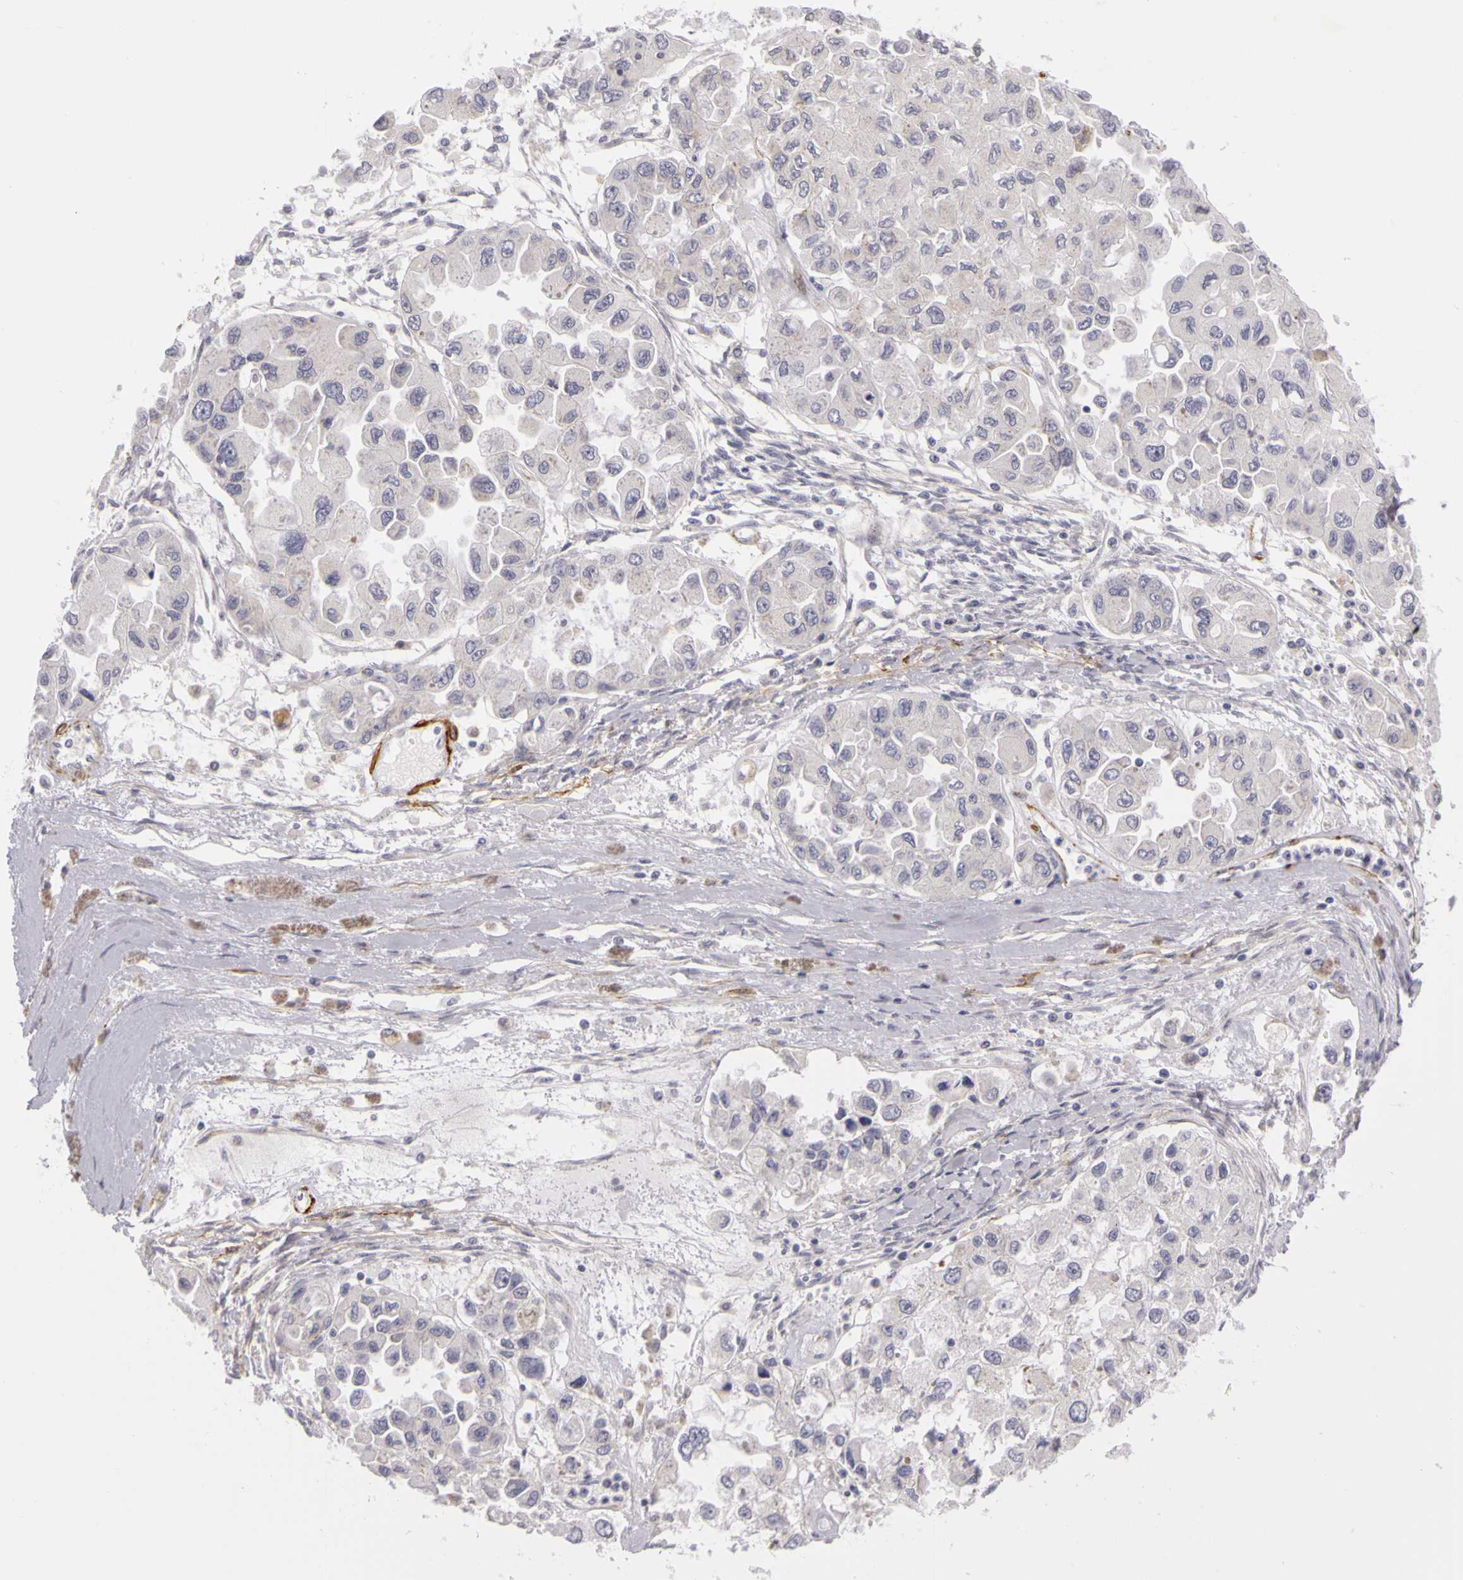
{"staining": {"intensity": "weak", "quantity": "25%-75%", "location": "cytoplasmic/membranous"}, "tissue": "ovarian cancer", "cell_type": "Tumor cells", "image_type": "cancer", "snomed": [{"axis": "morphology", "description": "Cystadenocarcinoma, serous, NOS"}, {"axis": "topography", "description": "Ovary"}], "caption": "IHC photomicrograph of human ovarian cancer stained for a protein (brown), which exhibits low levels of weak cytoplasmic/membranous positivity in about 25%-75% of tumor cells.", "gene": "CNTN2", "patient": {"sex": "female", "age": 84}}